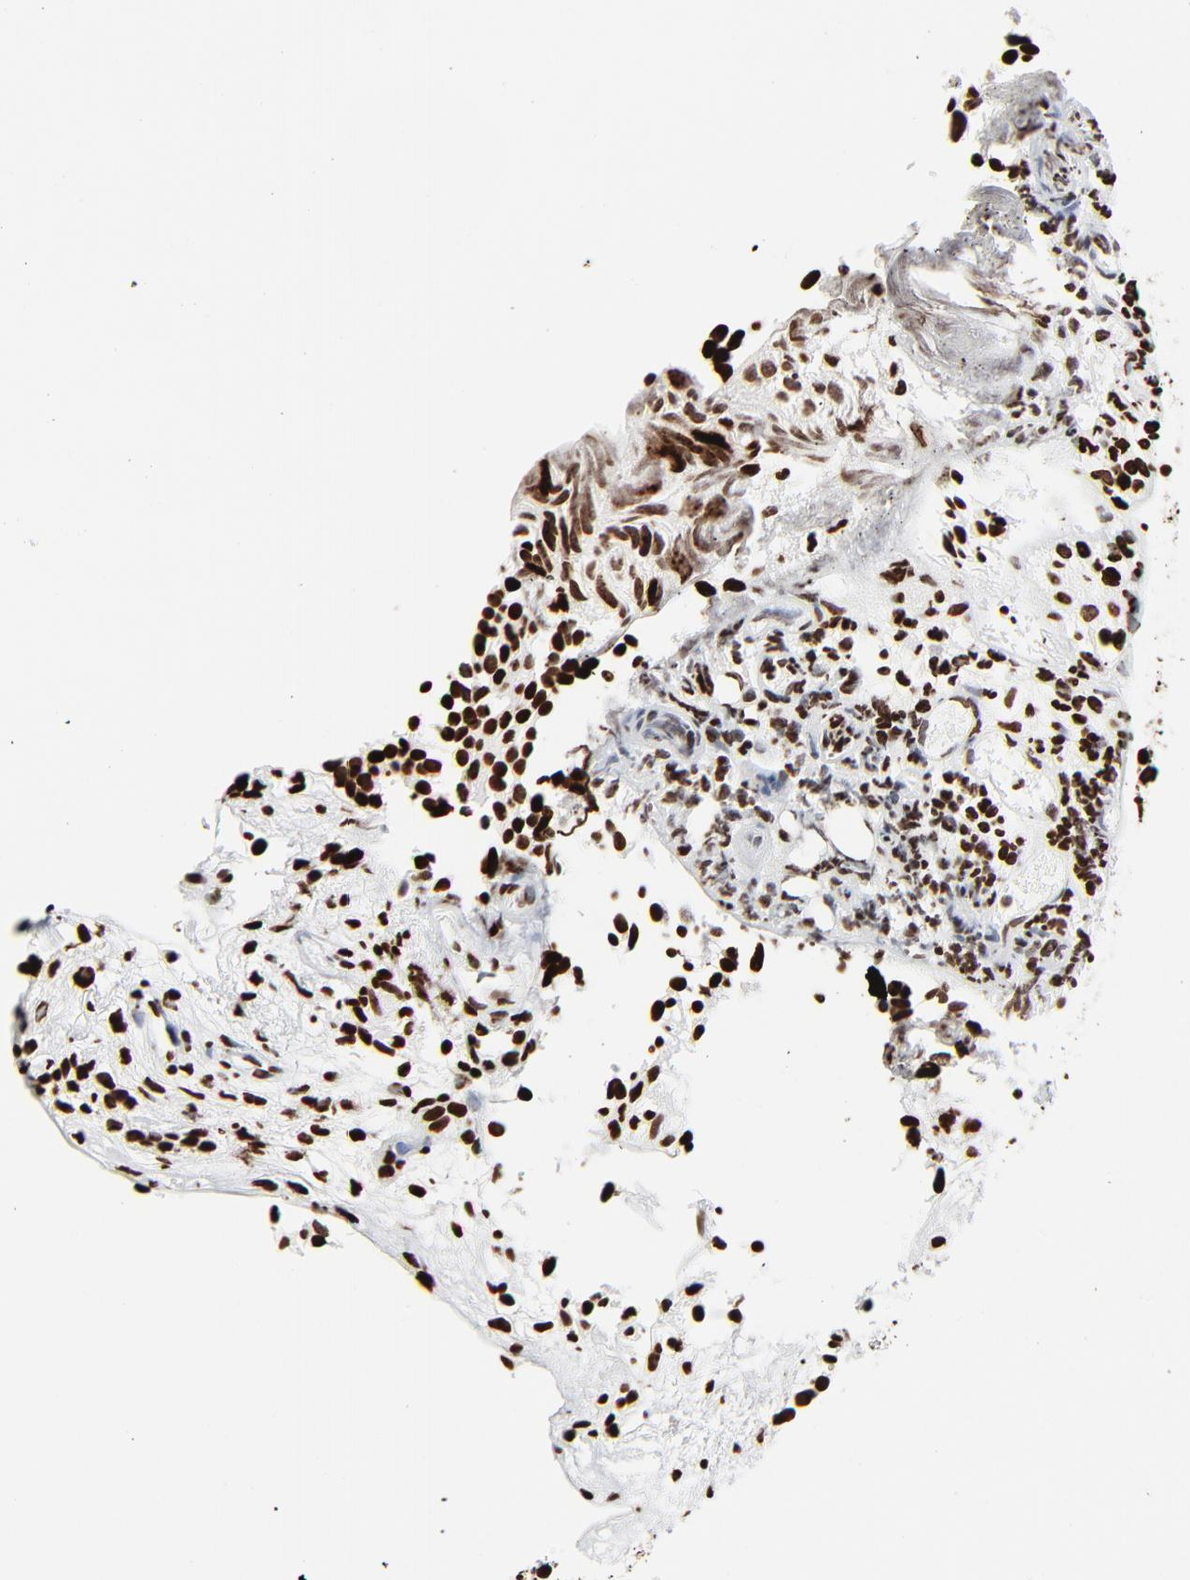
{"staining": {"intensity": "strong", "quantity": ">75%", "location": "nuclear"}, "tissue": "urothelial cancer", "cell_type": "Tumor cells", "image_type": "cancer", "snomed": [{"axis": "morphology", "description": "Urothelial carcinoma, Low grade"}, {"axis": "topography", "description": "Urinary bladder"}], "caption": "Tumor cells demonstrate high levels of strong nuclear positivity in approximately >75% of cells in urothelial cancer. The protein of interest is shown in brown color, while the nuclei are stained blue.", "gene": "H3-4", "patient": {"sex": "male", "age": 85}}